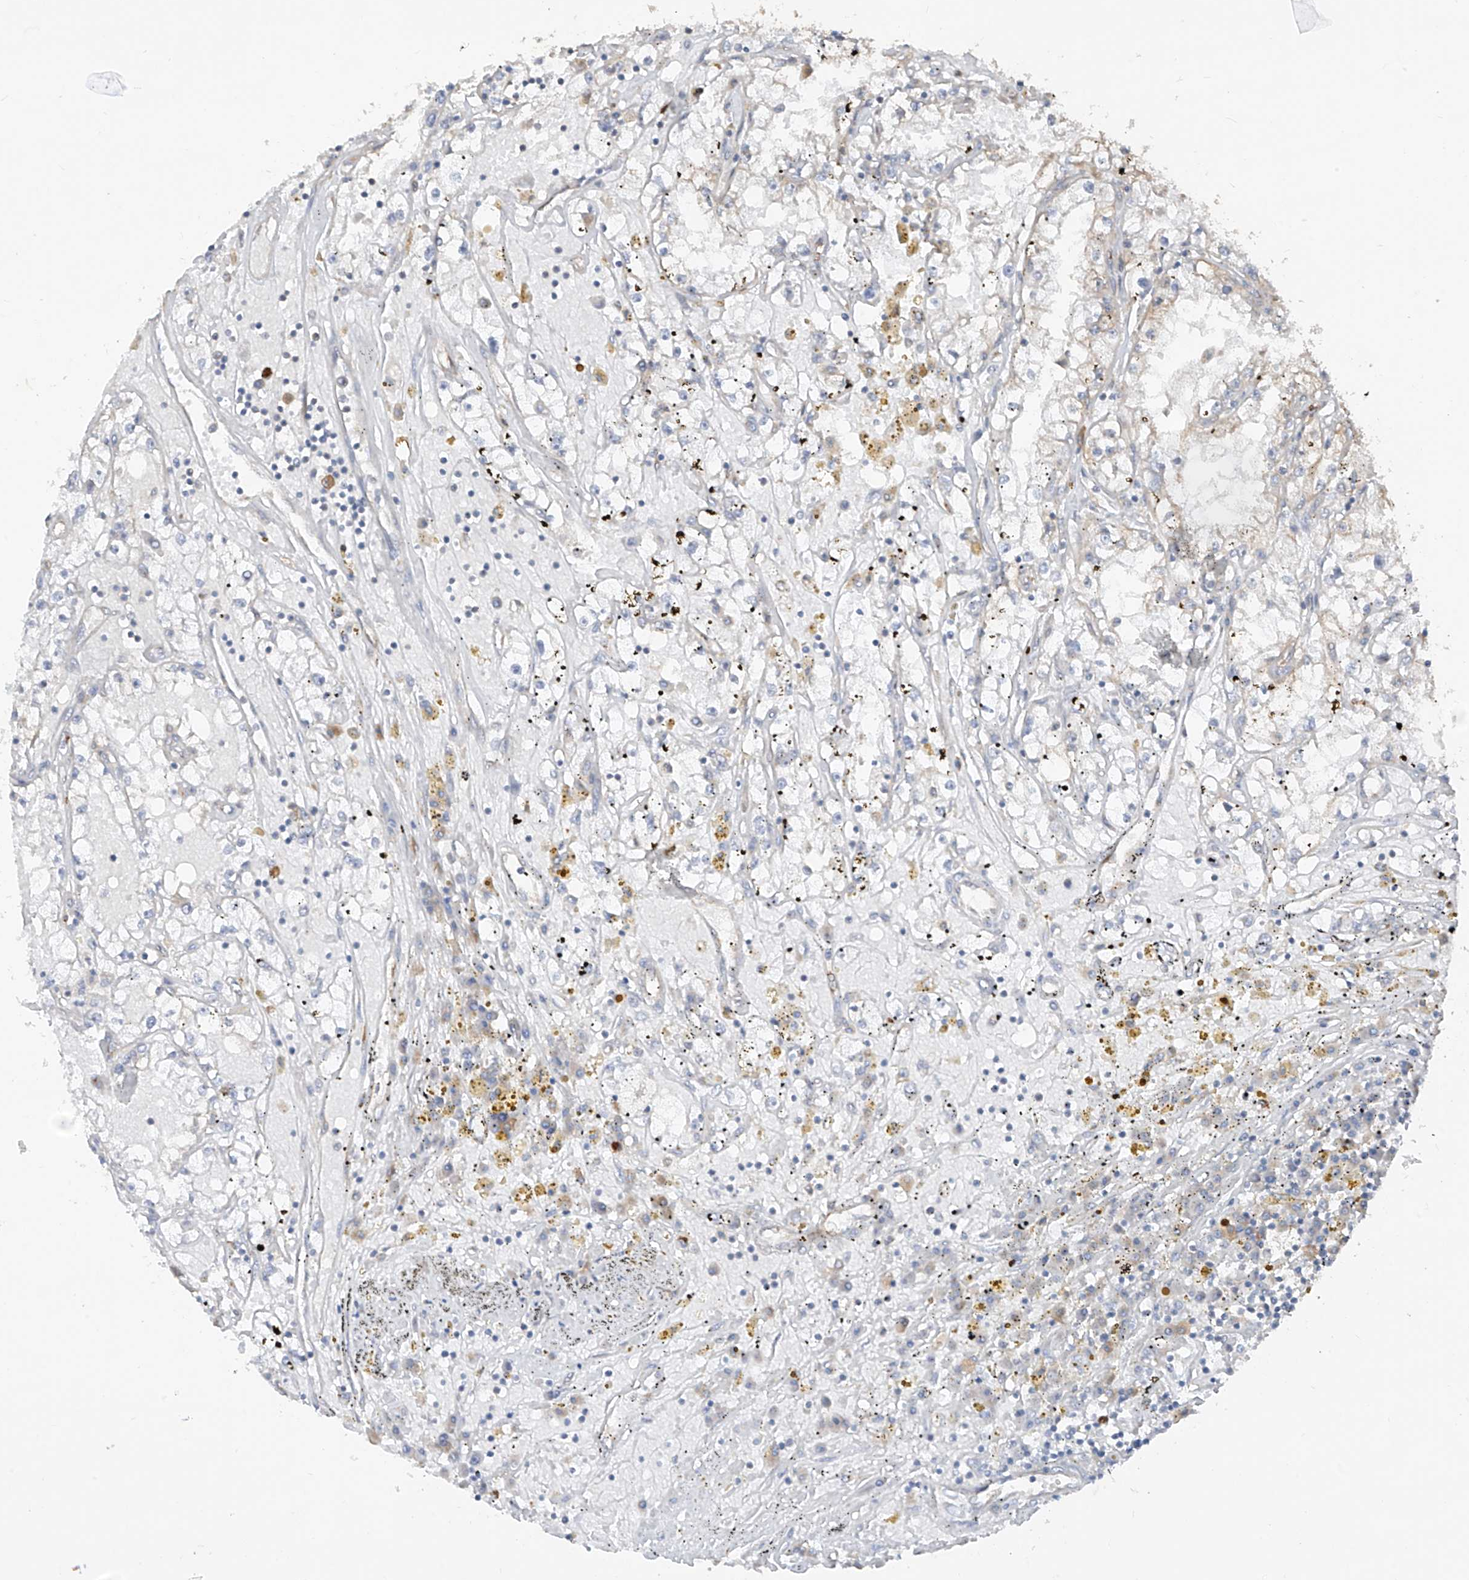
{"staining": {"intensity": "negative", "quantity": "none", "location": "none"}, "tissue": "renal cancer", "cell_type": "Tumor cells", "image_type": "cancer", "snomed": [{"axis": "morphology", "description": "Adenocarcinoma, NOS"}, {"axis": "topography", "description": "Kidney"}], "caption": "Tumor cells are negative for protein expression in human renal adenocarcinoma. The staining was performed using DAB (3,3'-diaminobenzidine) to visualize the protein expression in brown, while the nuclei were stained in blue with hematoxylin (Magnification: 20x).", "gene": "MTUS2", "patient": {"sex": "male", "age": 56}}